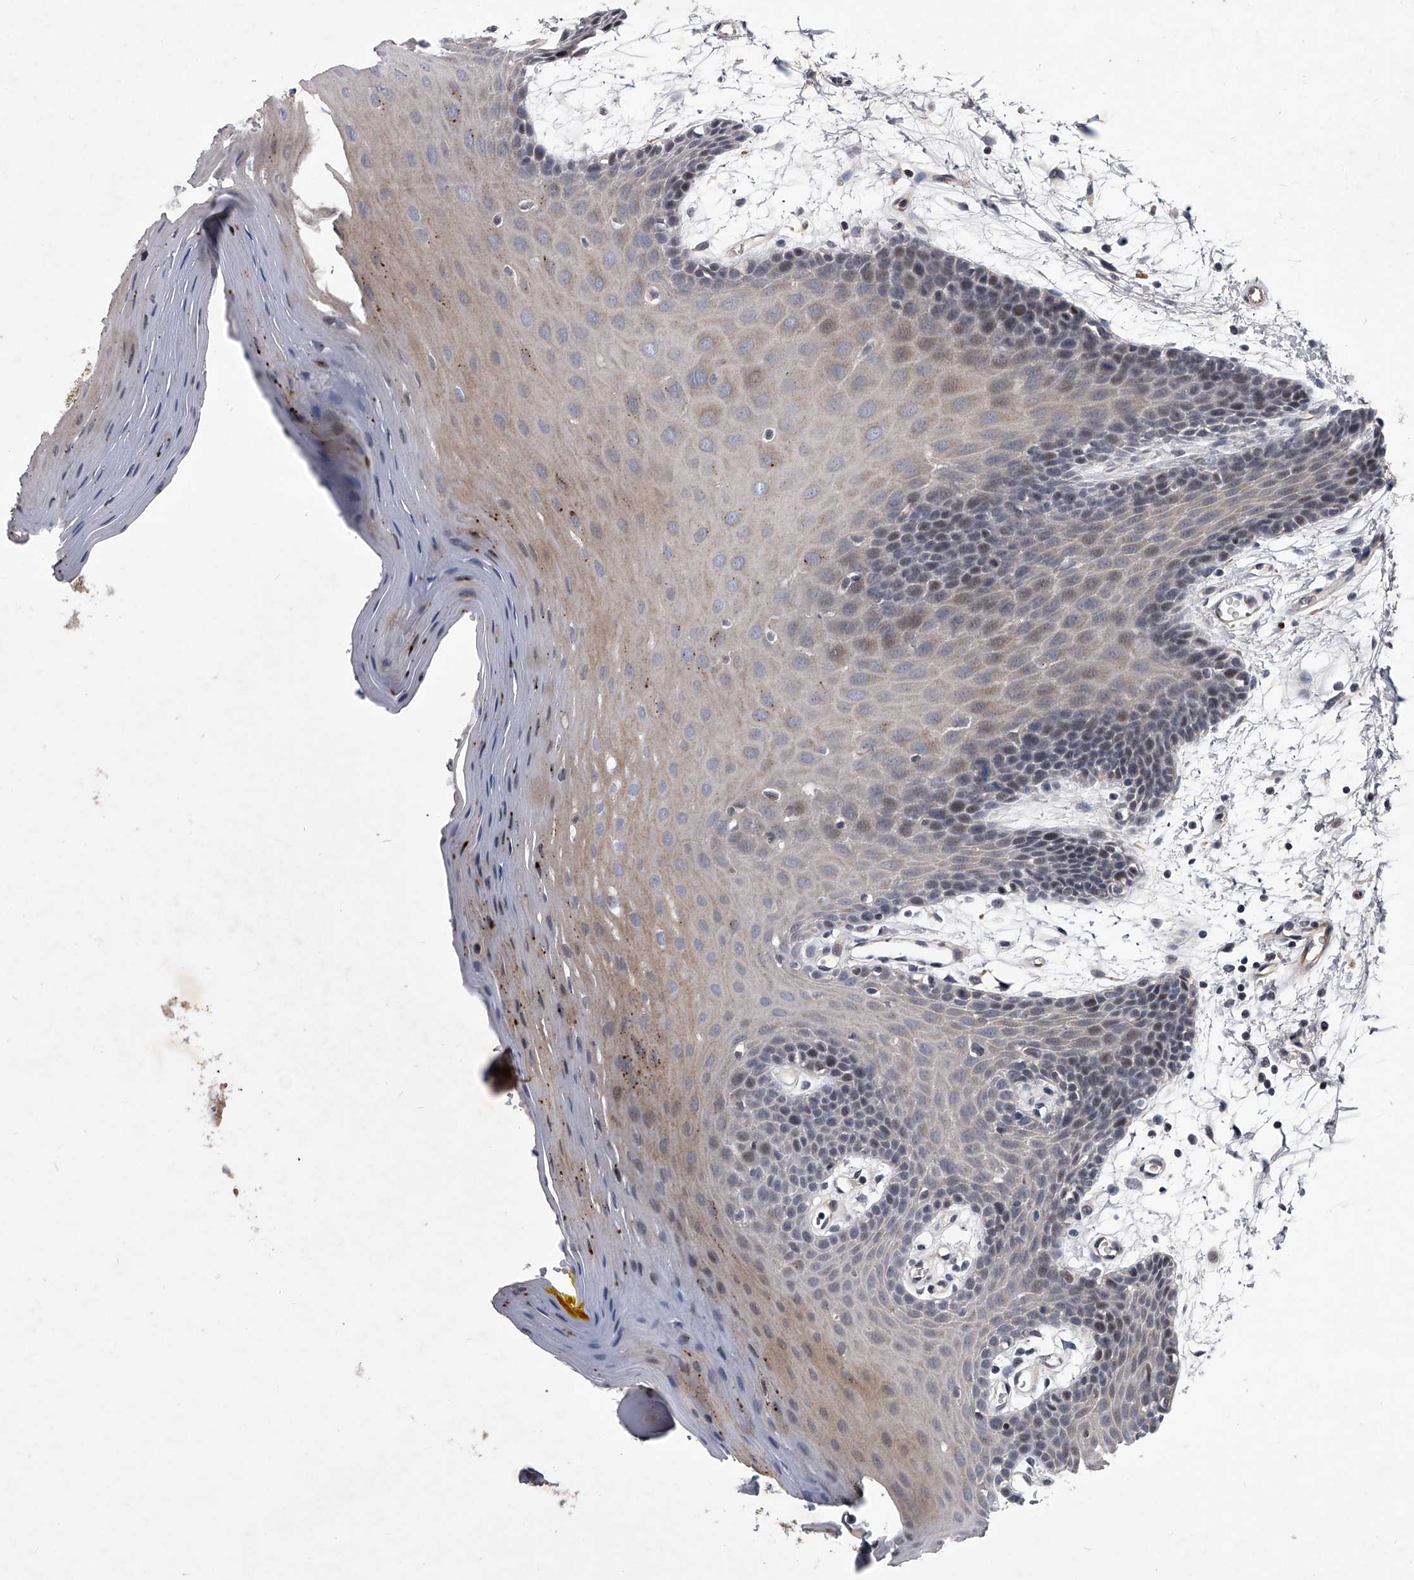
{"staining": {"intensity": "strong", "quantity": "<25%", "location": "cytoplasmic/membranous"}, "tissue": "oral mucosa", "cell_type": "Squamous epithelial cells", "image_type": "normal", "snomed": [{"axis": "morphology", "description": "Normal tissue, NOS"}, {"axis": "morphology", "description": "Squamous cell carcinoma, NOS"}, {"axis": "topography", "description": "Skeletal muscle"}, {"axis": "topography", "description": "Oral tissue"}, {"axis": "topography", "description": "Salivary gland"}, {"axis": "topography", "description": "Head-Neck"}], "caption": "This image exhibits immunohistochemistry (IHC) staining of normal oral mucosa, with medium strong cytoplasmic/membranous staining in about <25% of squamous epithelial cells.", "gene": "ZNF76", "patient": {"sex": "male", "age": 54}}